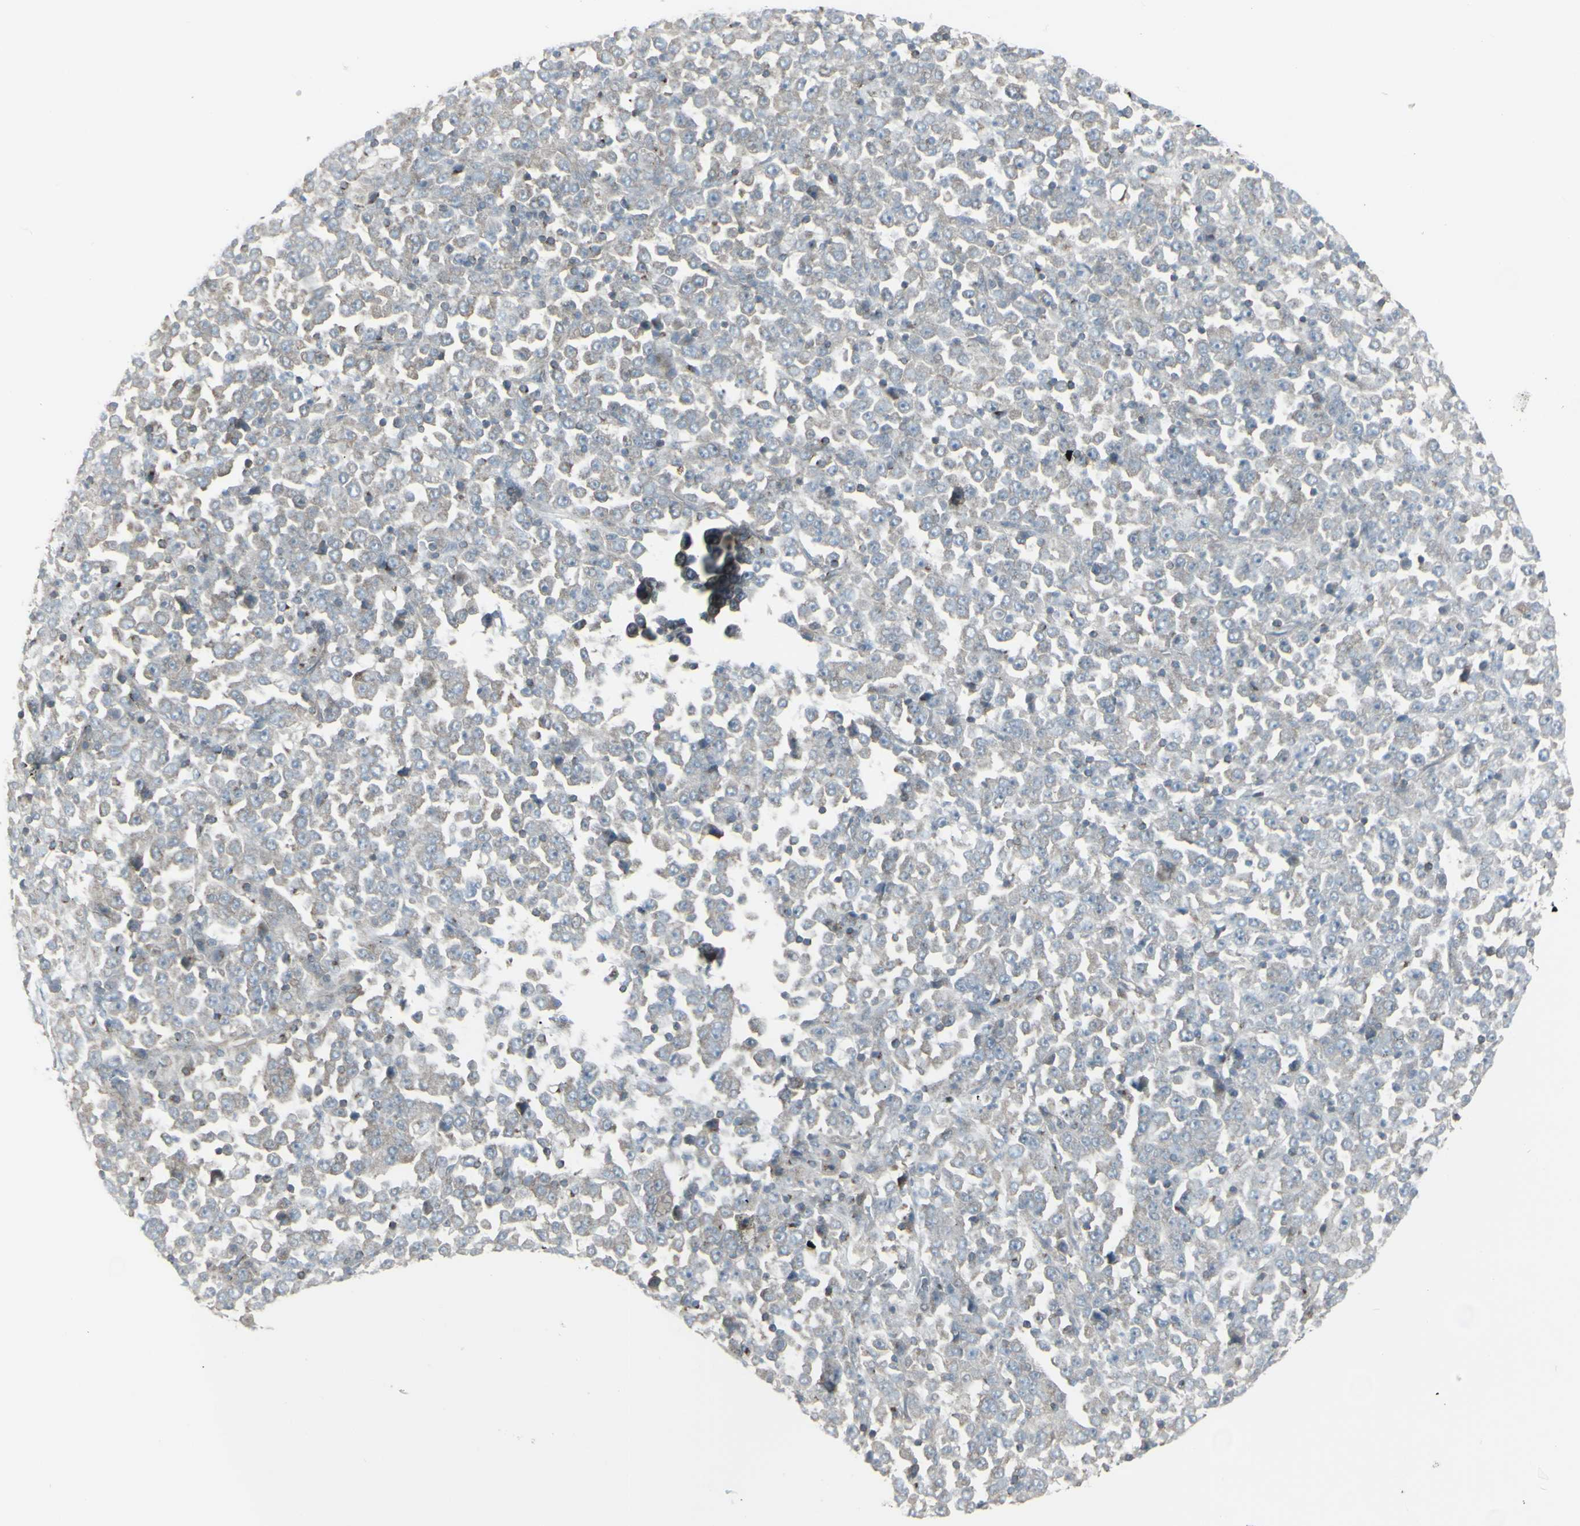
{"staining": {"intensity": "negative", "quantity": "none", "location": "none"}, "tissue": "stomach cancer", "cell_type": "Tumor cells", "image_type": "cancer", "snomed": [{"axis": "morphology", "description": "Normal tissue, NOS"}, {"axis": "morphology", "description": "Adenocarcinoma, NOS"}, {"axis": "topography", "description": "Stomach, upper"}, {"axis": "topography", "description": "Stomach"}], "caption": "Image shows no significant protein expression in tumor cells of stomach cancer (adenocarcinoma).", "gene": "GALNT6", "patient": {"sex": "male", "age": 59}}